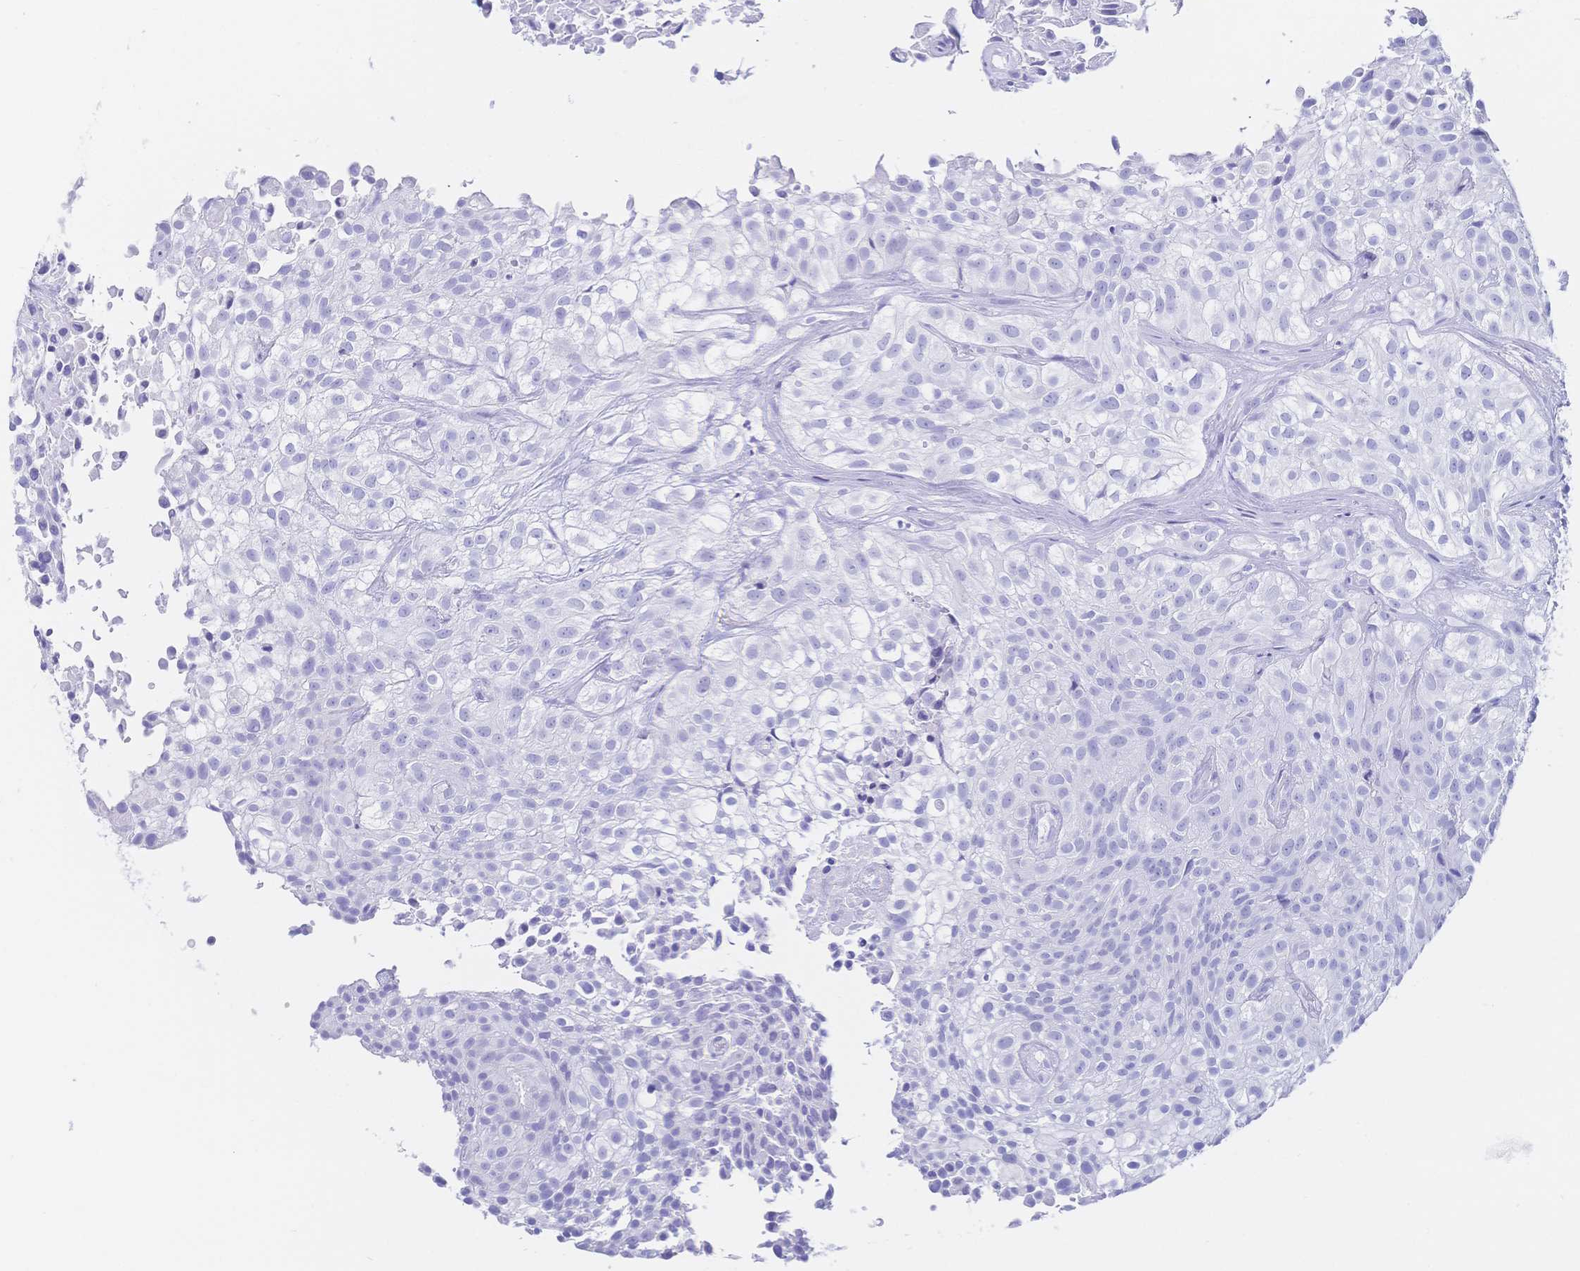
{"staining": {"intensity": "negative", "quantity": "none", "location": "none"}, "tissue": "urothelial cancer", "cell_type": "Tumor cells", "image_type": "cancer", "snomed": [{"axis": "morphology", "description": "Urothelial carcinoma, High grade"}, {"axis": "topography", "description": "Urinary bladder"}], "caption": "Micrograph shows no significant protein expression in tumor cells of urothelial carcinoma (high-grade).", "gene": "MEP1B", "patient": {"sex": "male", "age": 56}}